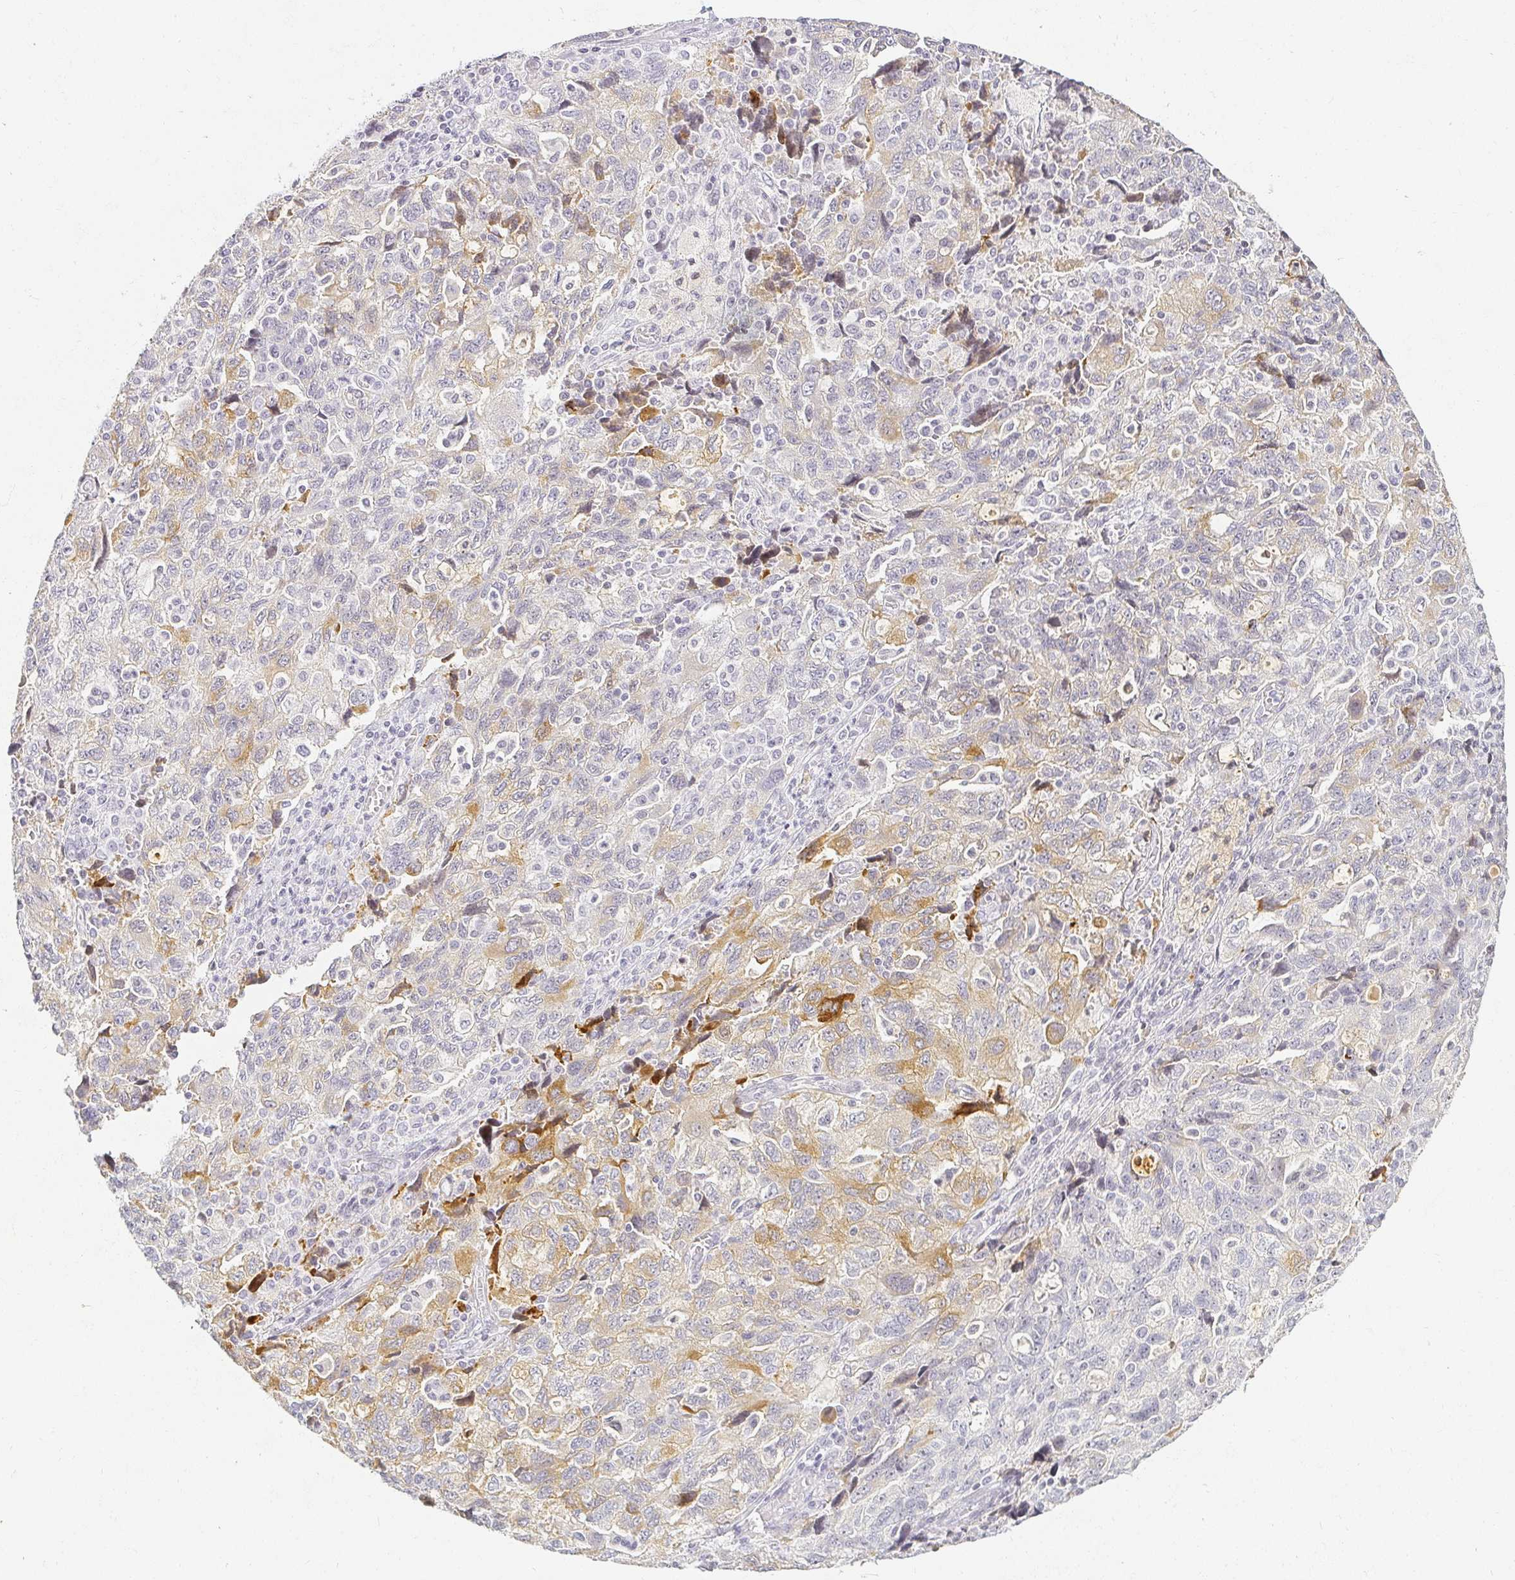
{"staining": {"intensity": "weak", "quantity": "25%-75%", "location": "cytoplasmic/membranous"}, "tissue": "ovarian cancer", "cell_type": "Tumor cells", "image_type": "cancer", "snomed": [{"axis": "morphology", "description": "Carcinoma, NOS"}, {"axis": "morphology", "description": "Cystadenocarcinoma, serous, NOS"}, {"axis": "topography", "description": "Ovary"}], "caption": "The histopathology image exhibits staining of ovarian cancer (serous cystadenocarcinoma), revealing weak cytoplasmic/membranous protein expression (brown color) within tumor cells.", "gene": "ACAN", "patient": {"sex": "female", "age": 69}}